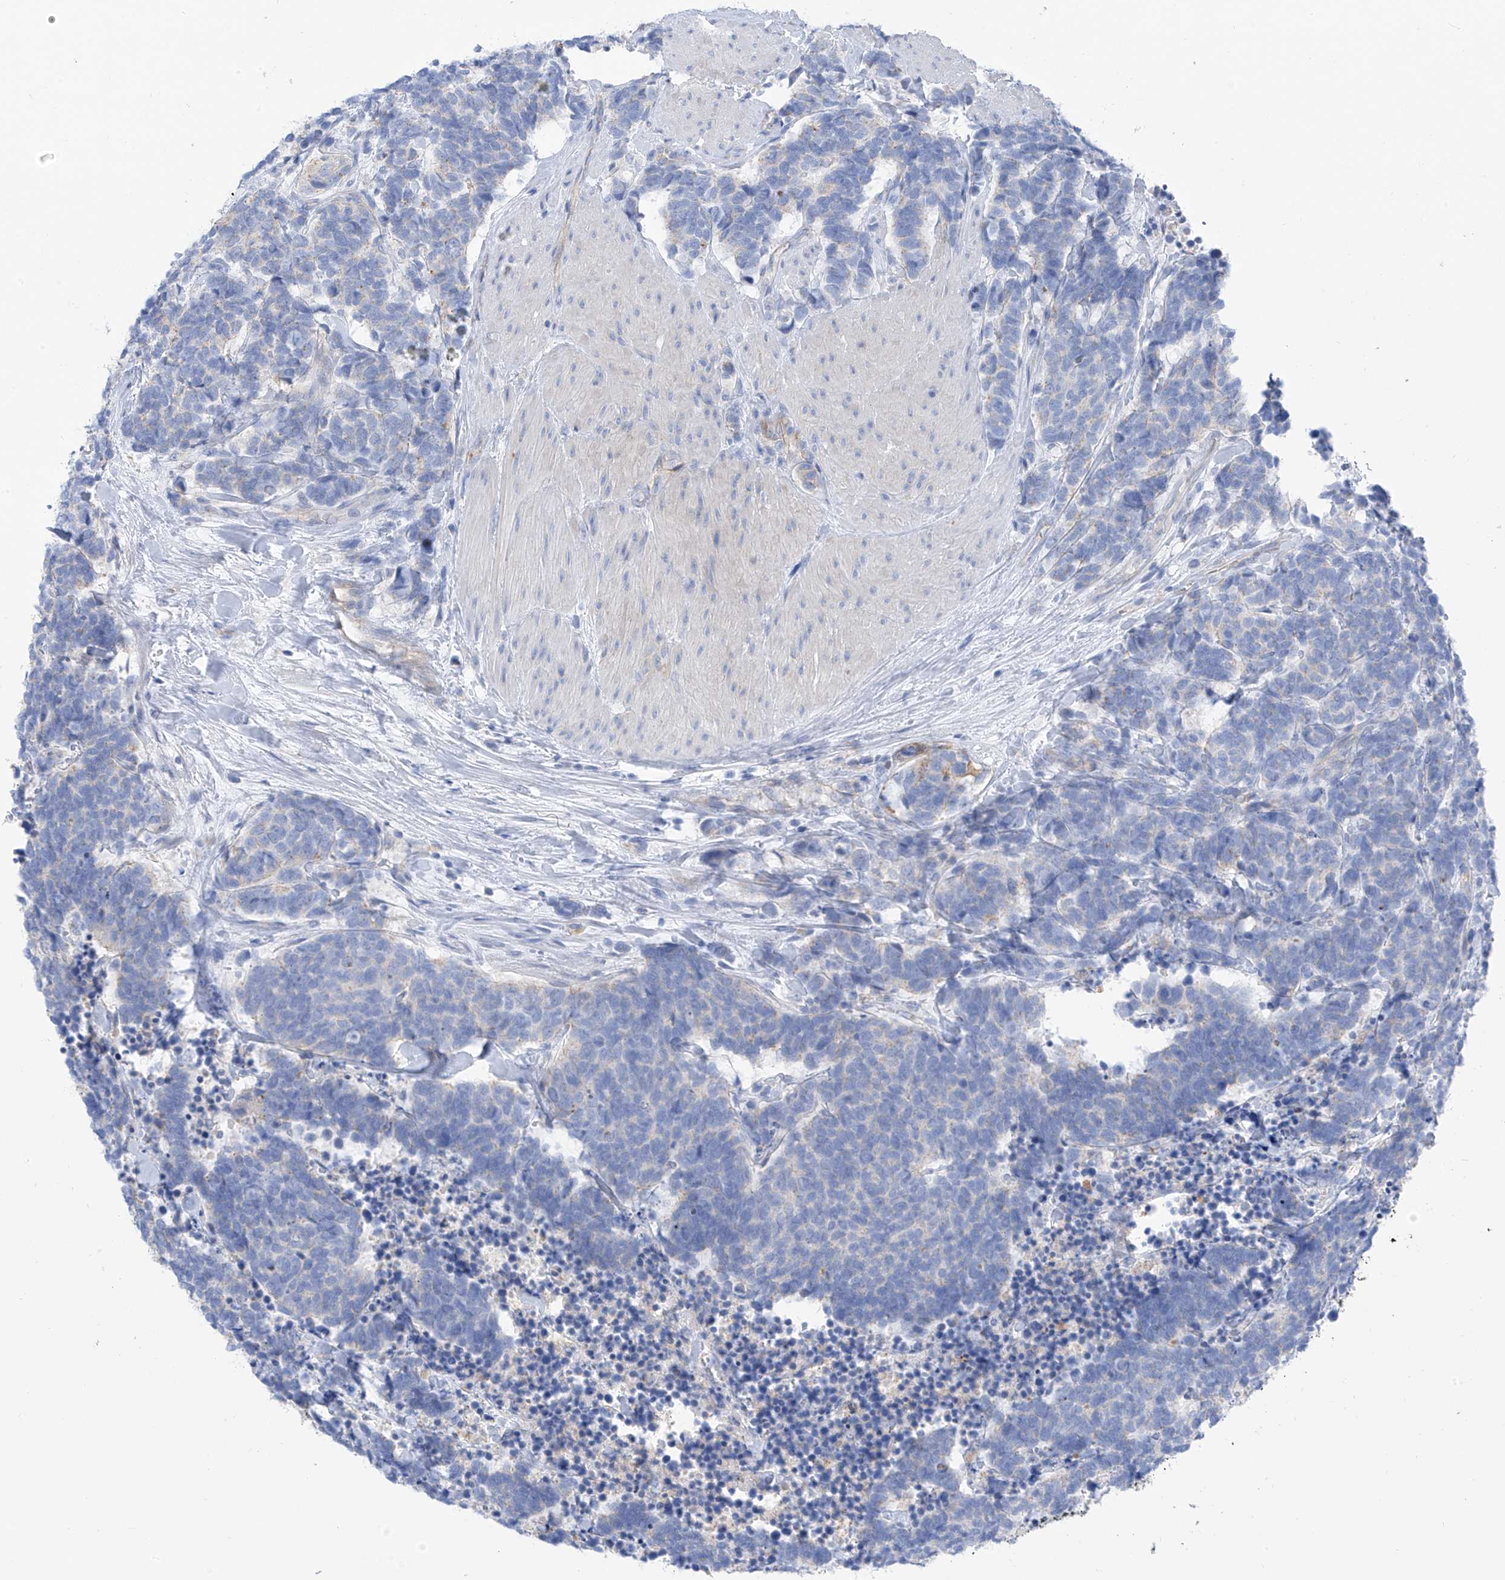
{"staining": {"intensity": "weak", "quantity": "<25%", "location": "cytoplasmic/membranous"}, "tissue": "carcinoid", "cell_type": "Tumor cells", "image_type": "cancer", "snomed": [{"axis": "morphology", "description": "Carcinoma, NOS"}, {"axis": "morphology", "description": "Carcinoid, malignant, NOS"}, {"axis": "topography", "description": "Urinary bladder"}], "caption": "This is an immunohistochemistry (IHC) histopathology image of carcinoid. There is no expression in tumor cells.", "gene": "ITGA9", "patient": {"sex": "male", "age": 57}}